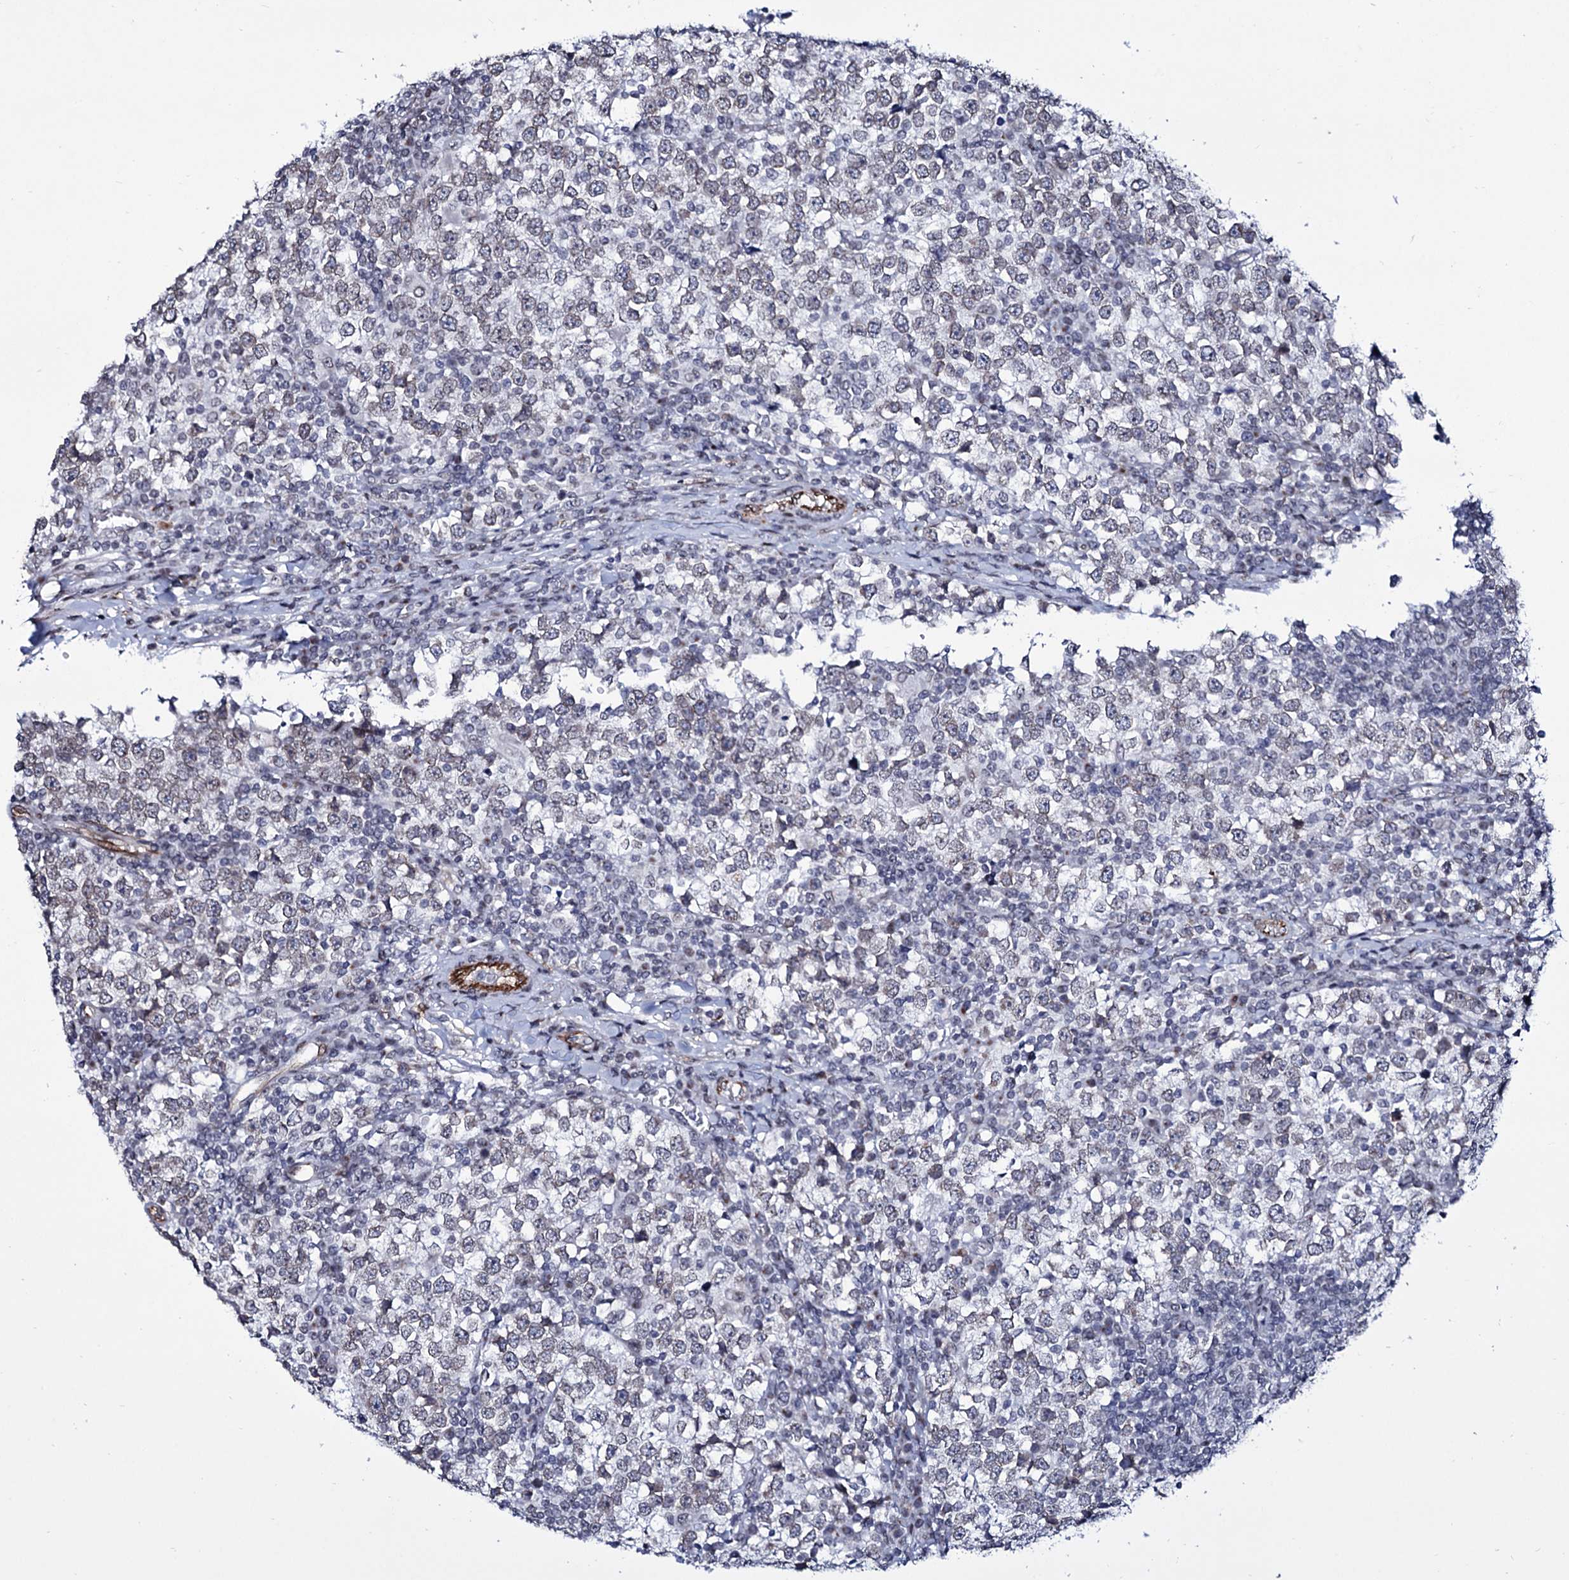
{"staining": {"intensity": "negative", "quantity": "none", "location": "none"}, "tissue": "testis cancer", "cell_type": "Tumor cells", "image_type": "cancer", "snomed": [{"axis": "morphology", "description": "Seminoma, NOS"}, {"axis": "topography", "description": "Testis"}], "caption": "Testis seminoma stained for a protein using immunohistochemistry (IHC) exhibits no staining tumor cells.", "gene": "ZC3H12C", "patient": {"sex": "male", "age": 65}}